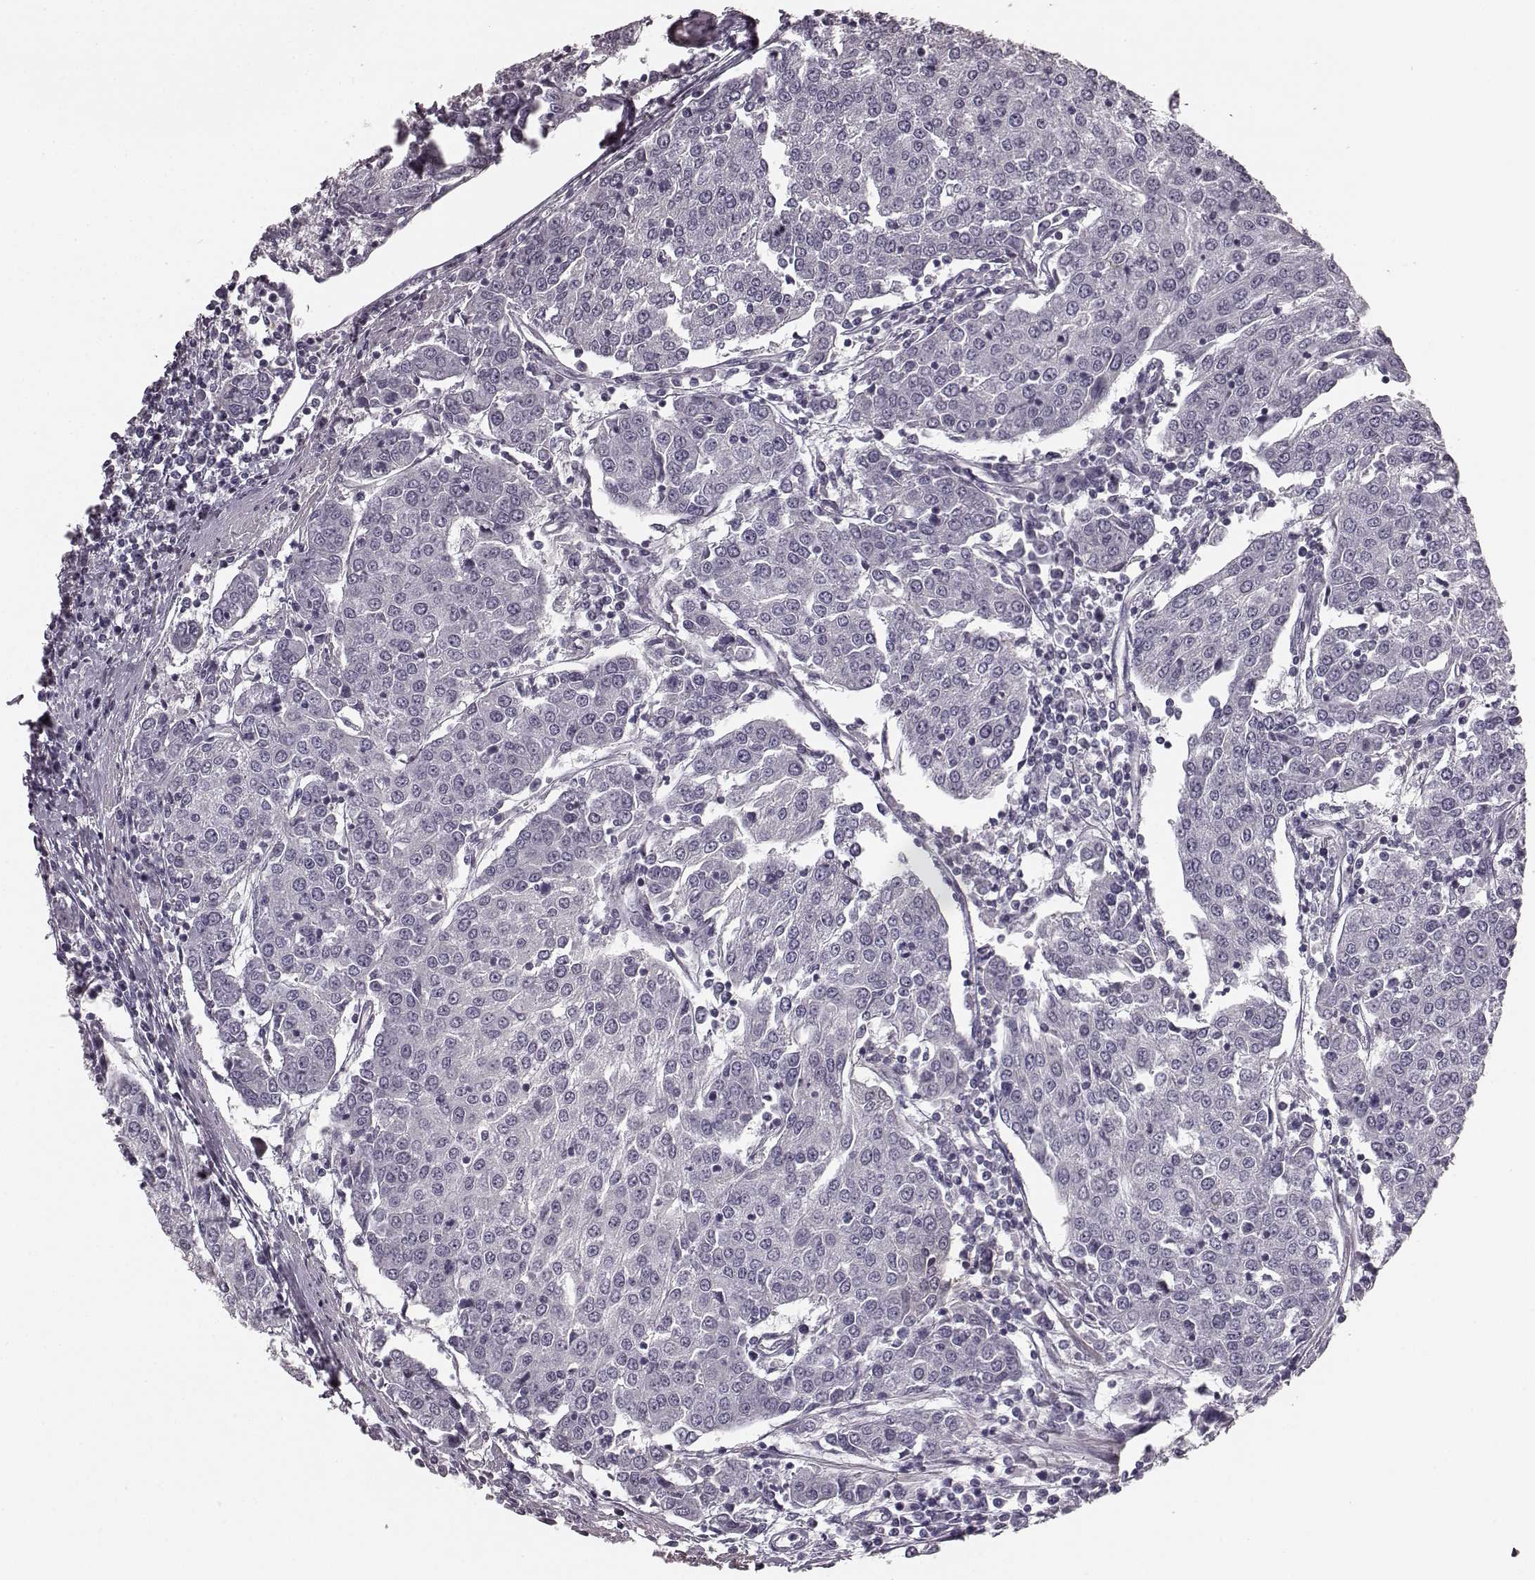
{"staining": {"intensity": "negative", "quantity": "none", "location": "none"}, "tissue": "urothelial cancer", "cell_type": "Tumor cells", "image_type": "cancer", "snomed": [{"axis": "morphology", "description": "Urothelial carcinoma, High grade"}, {"axis": "topography", "description": "Urinary bladder"}], "caption": "Image shows no protein positivity in tumor cells of urothelial cancer tissue.", "gene": "RIT2", "patient": {"sex": "female", "age": 85}}